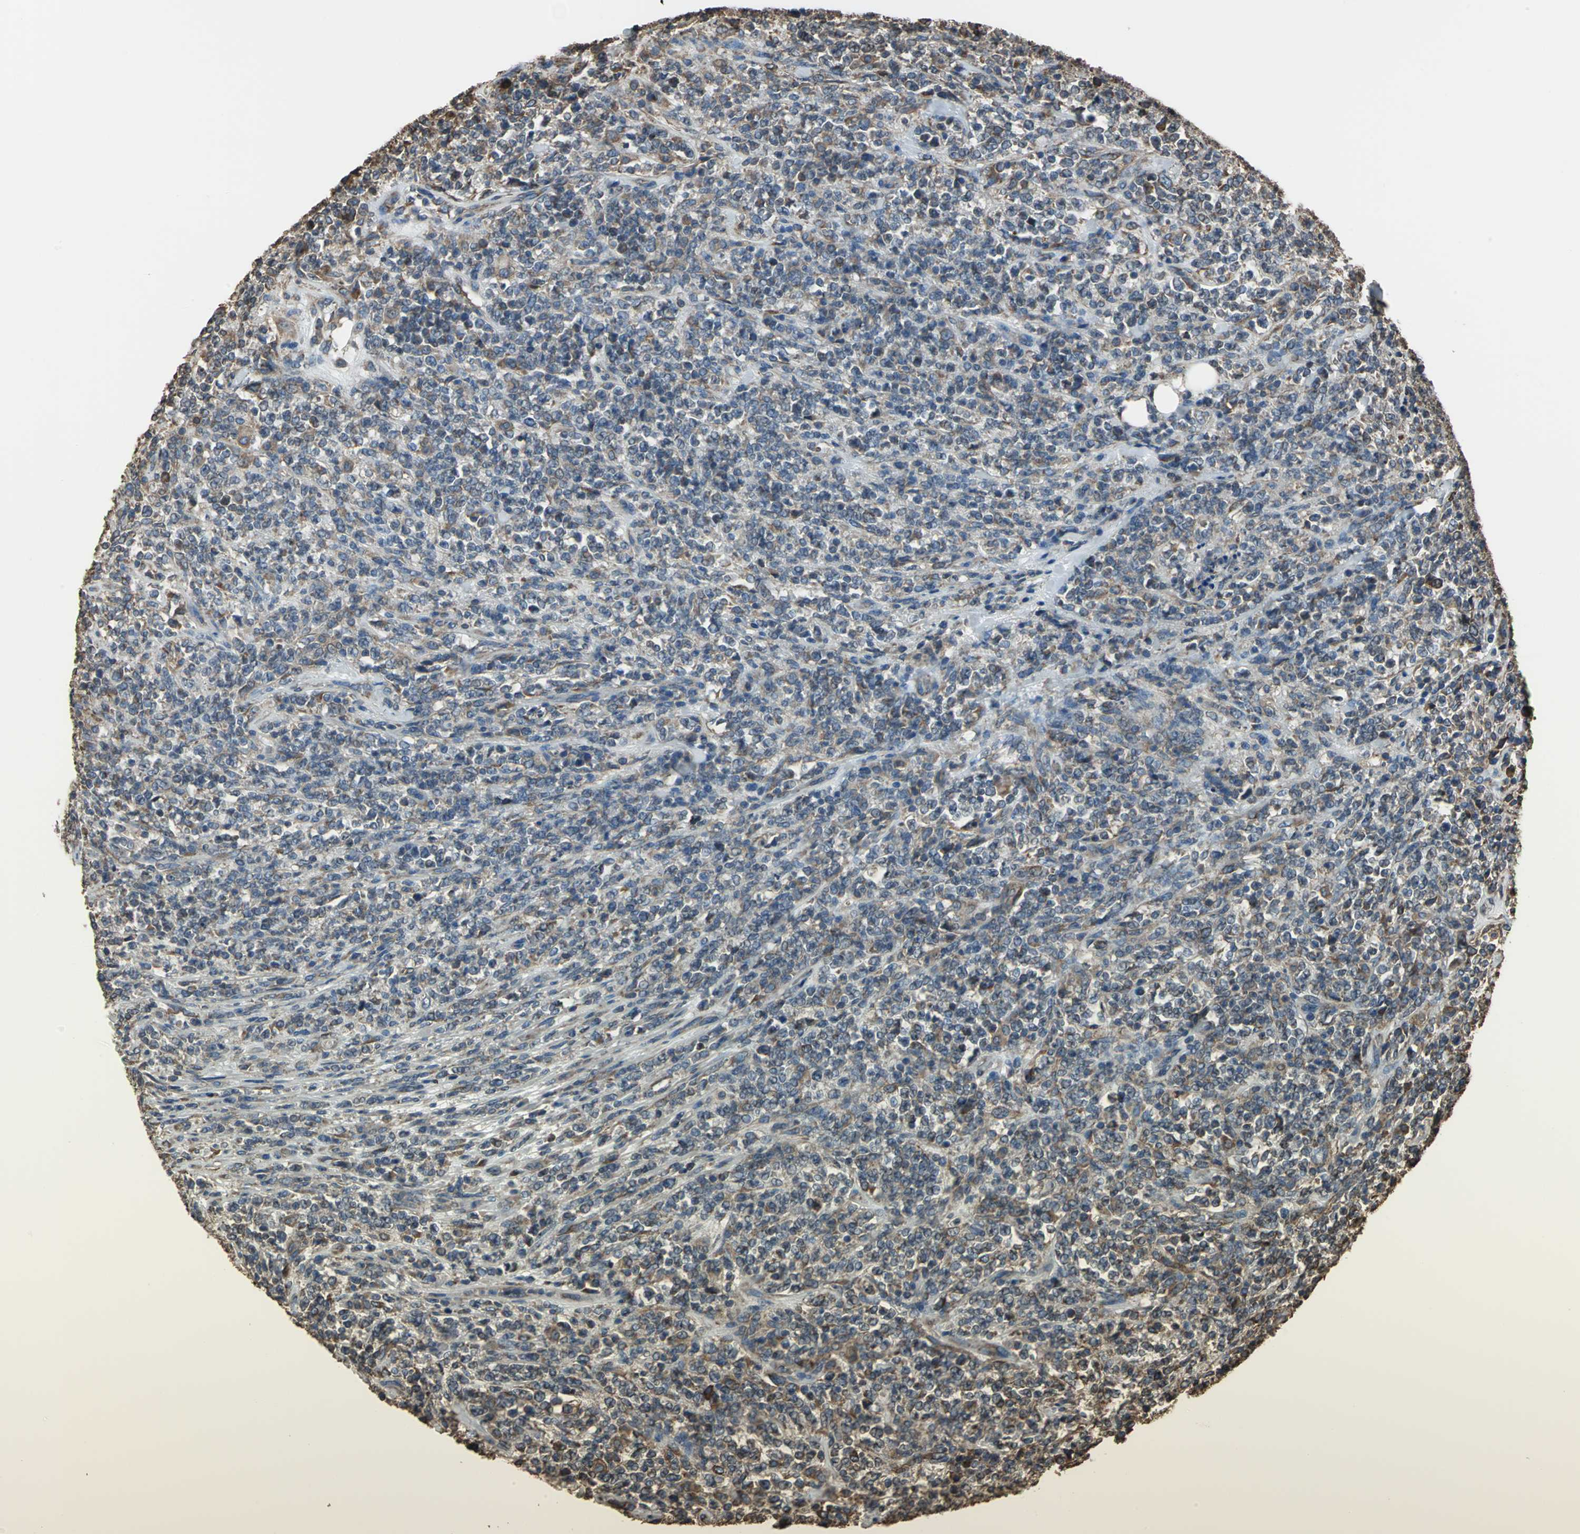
{"staining": {"intensity": "moderate", "quantity": ">75%", "location": "cytoplasmic/membranous"}, "tissue": "lymphoma", "cell_type": "Tumor cells", "image_type": "cancer", "snomed": [{"axis": "morphology", "description": "Malignant lymphoma, non-Hodgkin's type, High grade"}, {"axis": "topography", "description": "Soft tissue"}], "caption": "Immunohistochemistry (DAB (3,3'-diaminobenzidine)) staining of lymphoma displays moderate cytoplasmic/membranous protein positivity in approximately >75% of tumor cells.", "gene": "GPANK1", "patient": {"sex": "male", "age": 18}}